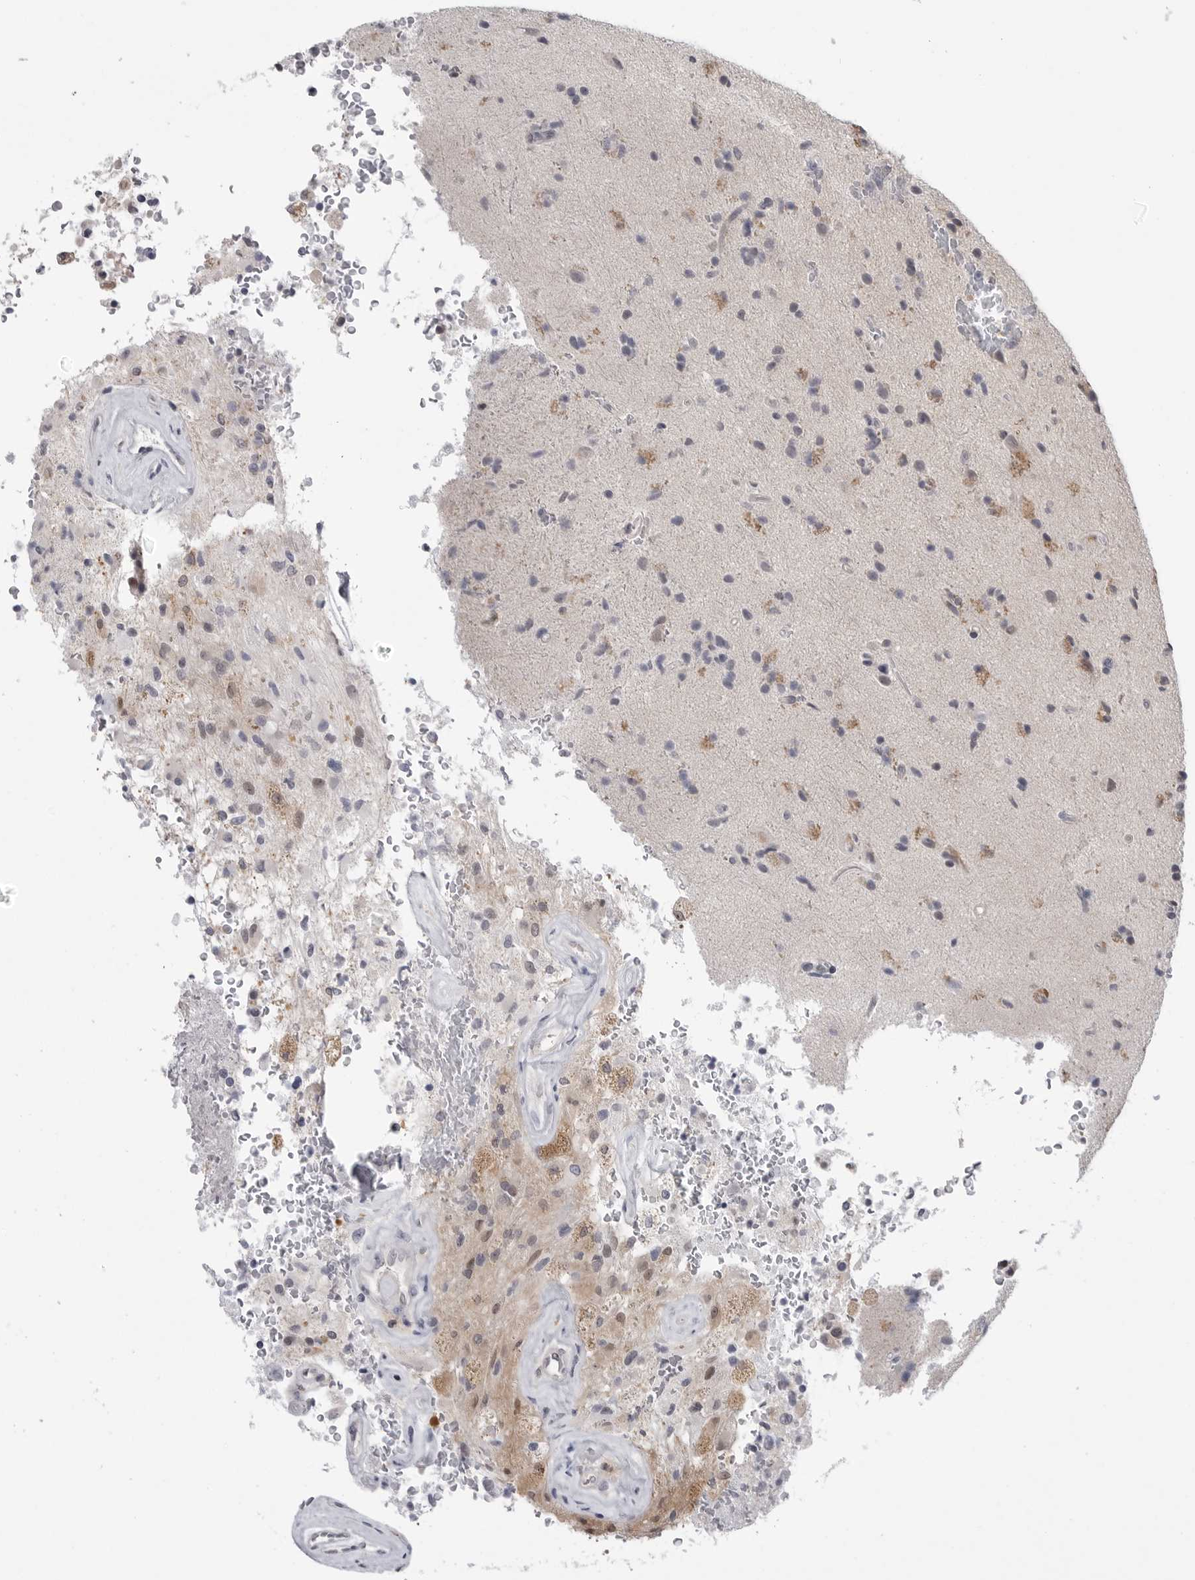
{"staining": {"intensity": "weak", "quantity": "<25%", "location": "cytoplasmic/membranous"}, "tissue": "glioma", "cell_type": "Tumor cells", "image_type": "cancer", "snomed": [{"axis": "morphology", "description": "Glioma, malignant, High grade"}, {"axis": "topography", "description": "Brain"}], "caption": "Glioma stained for a protein using immunohistochemistry demonstrates no expression tumor cells.", "gene": "PNPO", "patient": {"sex": "male", "age": 72}}